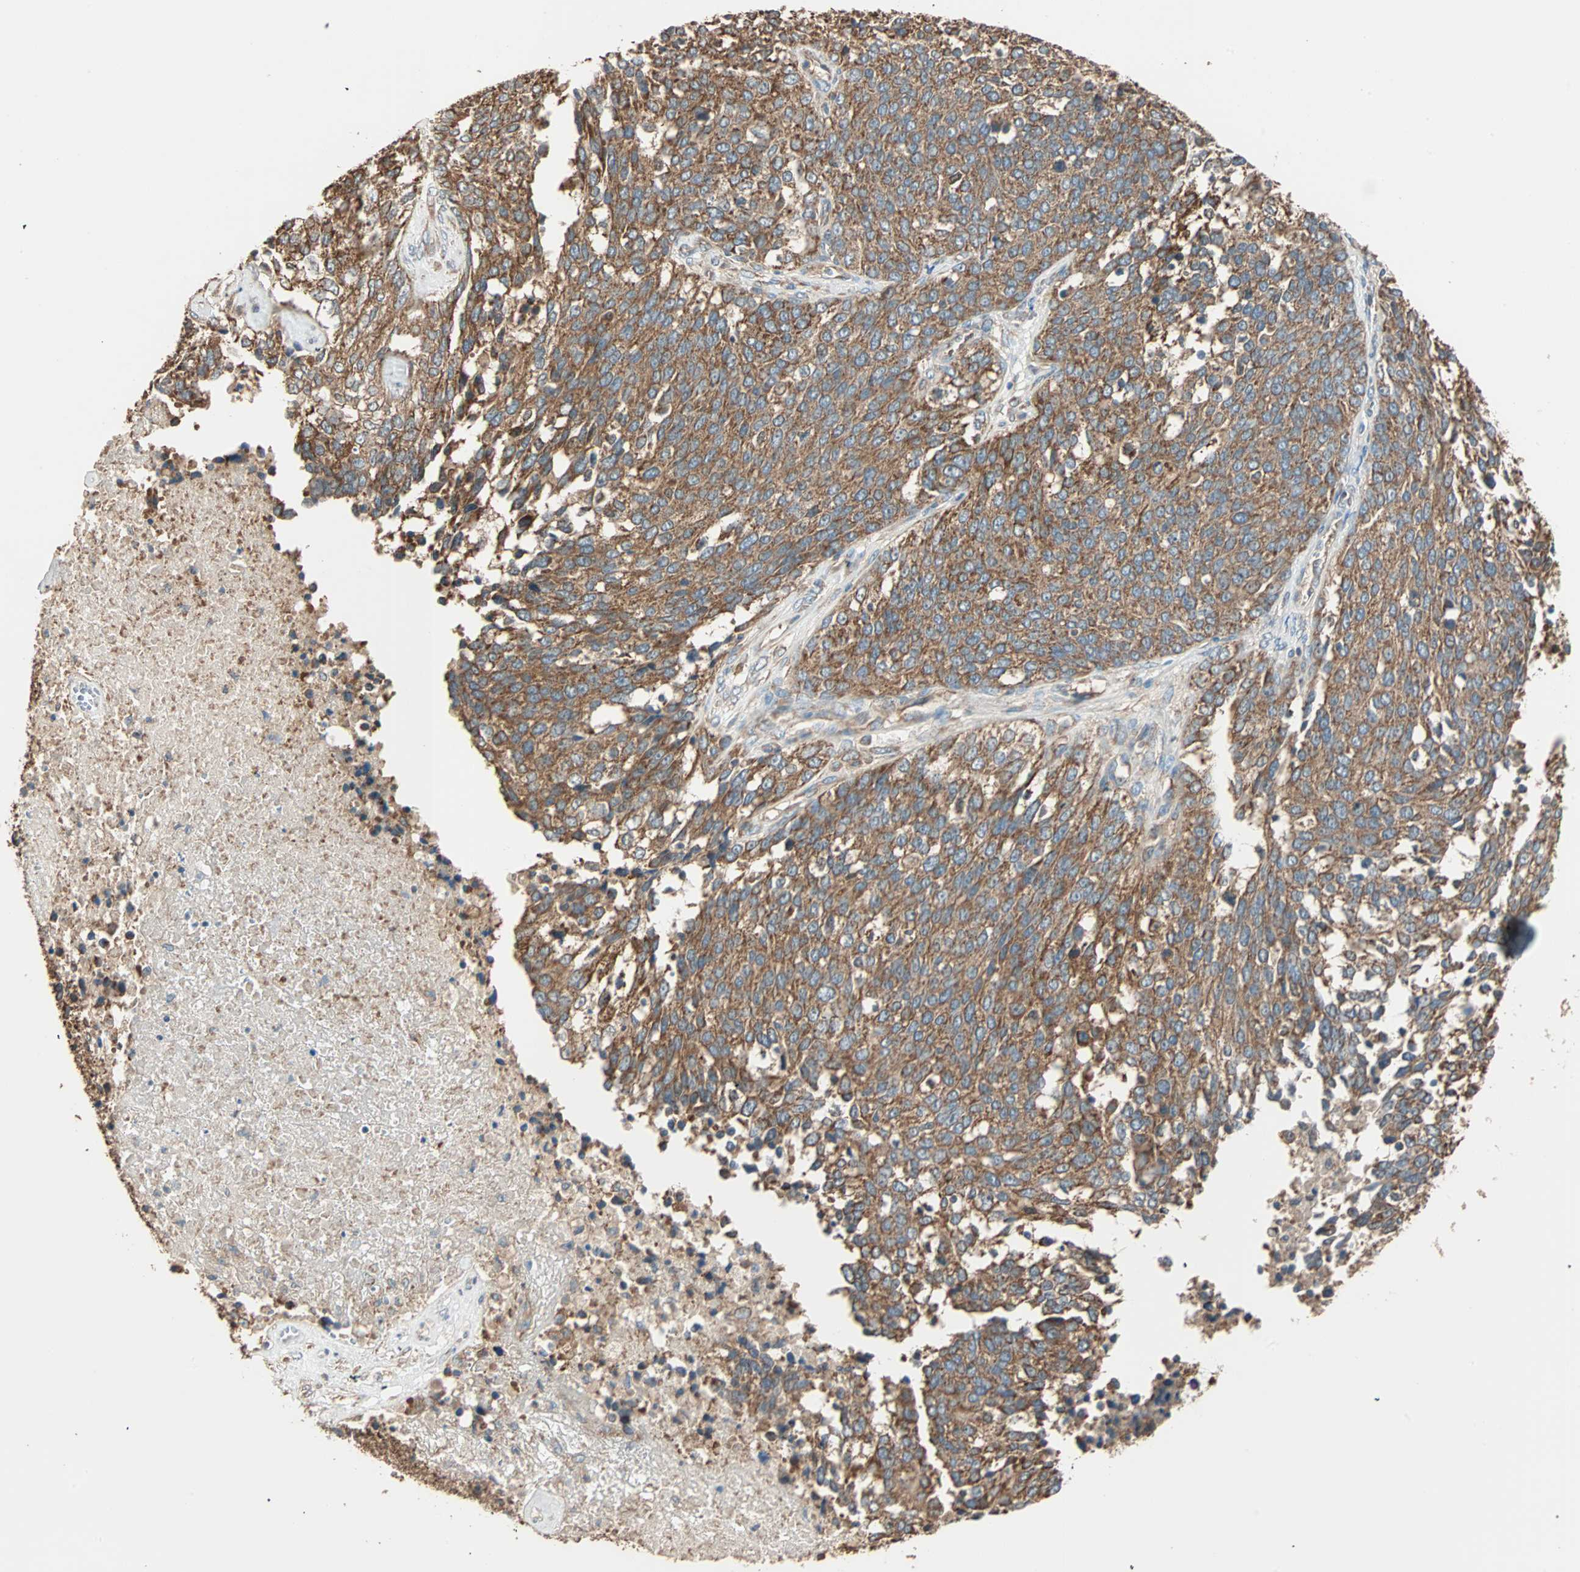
{"staining": {"intensity": "moderate", "quantity": ">75%", "location": "cytoplasmic/membranous"}, "tissue": "ovarian cancer", "cell_type": "Tumor cells", "image_type": "cancer", "snomed": [{"axis": "morphology", "description": "Cystadenocarcinoma, serous, NOS"}, {"axis": "topography", "description": "Ovary"}], "caption": "Human ovarian cancer stained for a protein (brown) reveals moderate cytoplasmic/membranous positive expression in approximately >75% of tumor cells.", "gene": "EIF4G2", "patient": {"sex": "female", "age": 44}}